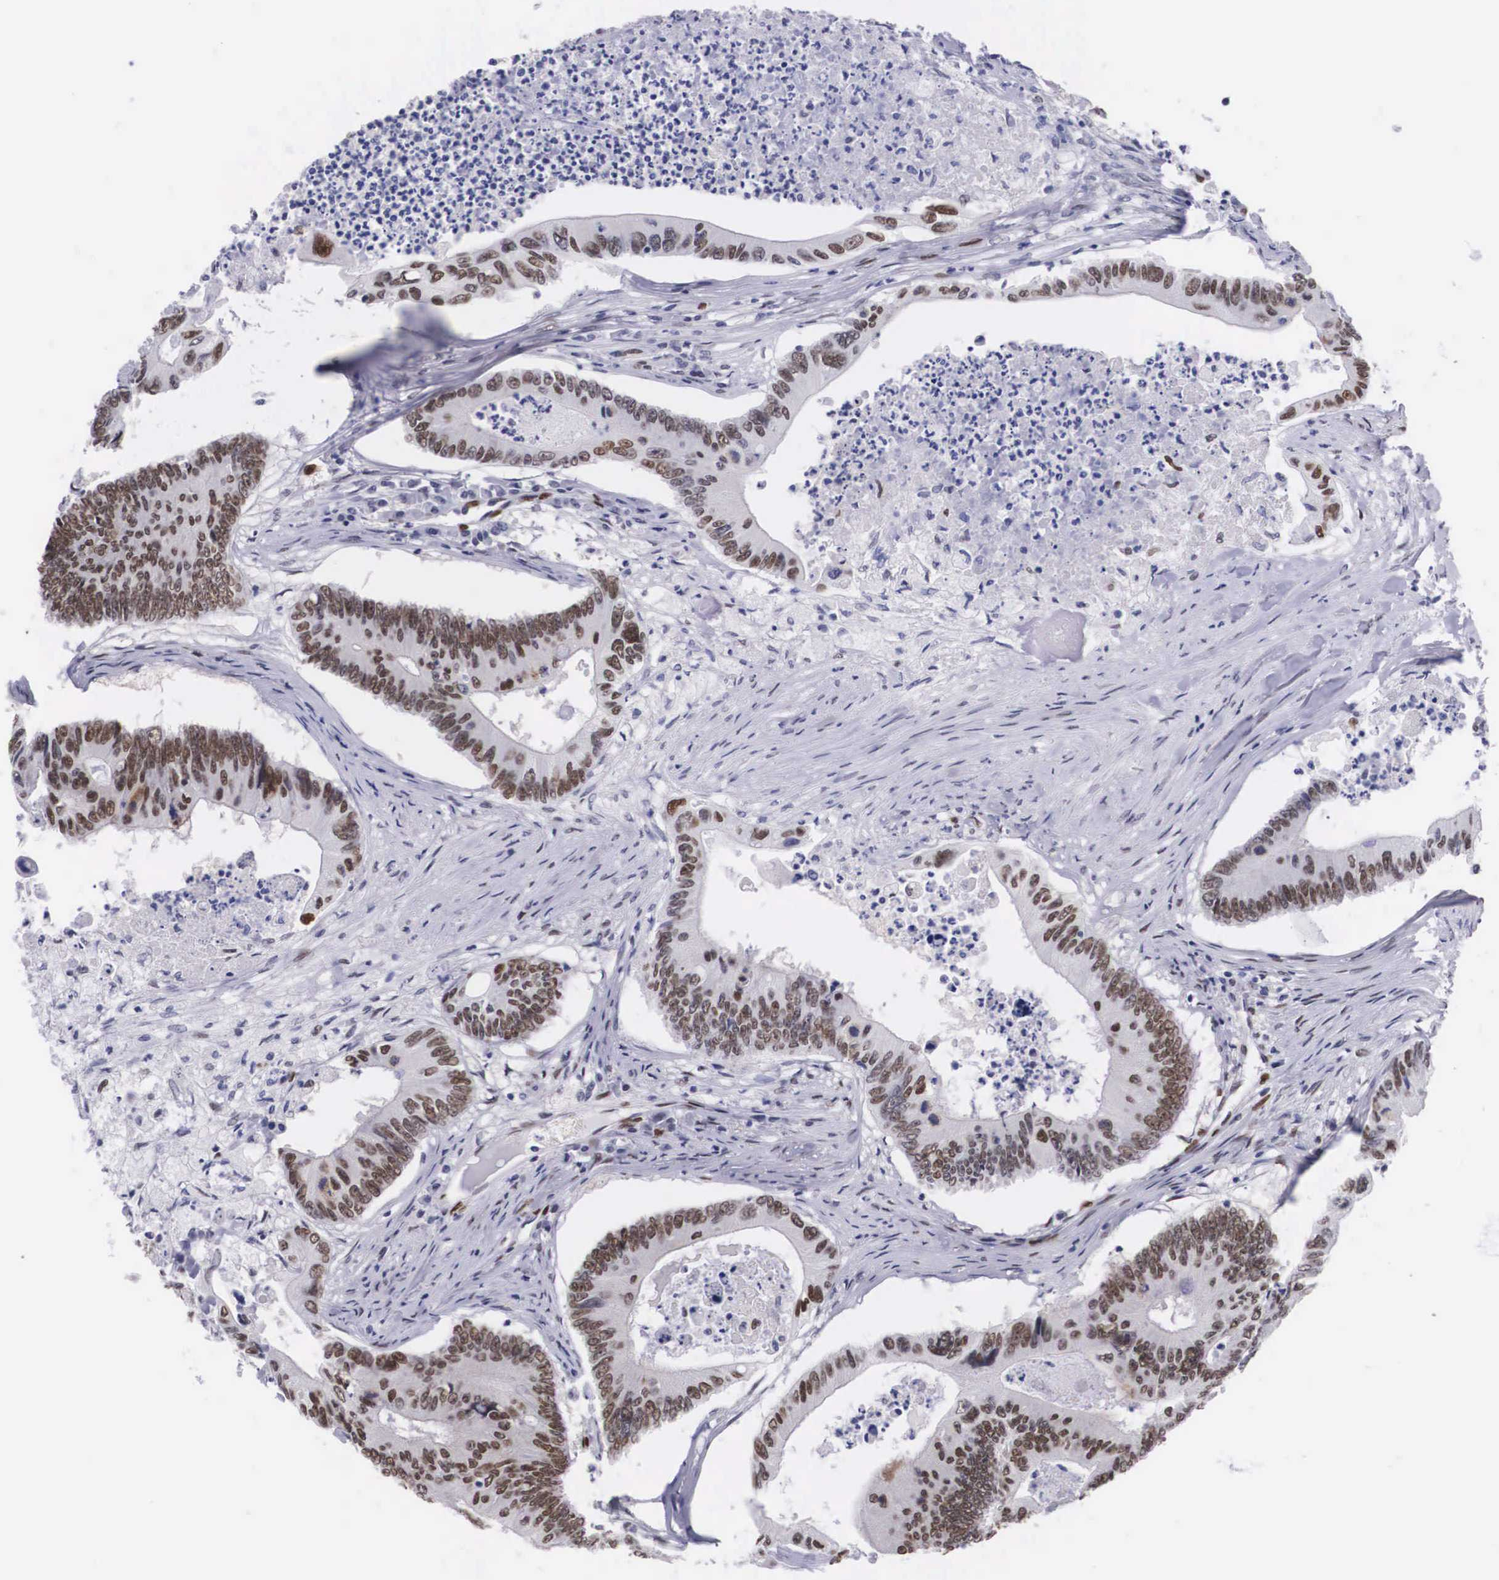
{"staining": {"intensity": "strong", "quantity": ">75%", "location": "nuclear"}, "tissue": "colorectal cancer", "cell_type": "Tumor cells", "image_type": "cancer", "snomed": [{"axis": "morphology", "description": "Adenocarcinoma, NOS"}, {"axis": "topography", "description": "Colon"}], "caption": "A photomicrograph showing strong nuclear positivity in approximately >75% of tumor cells in adenocarcinoma (colorectal), as visualized by brown immunohistochemical staining.", "gene": "KHDRBS3", "patient": {"sex": "male", "age": 65}}